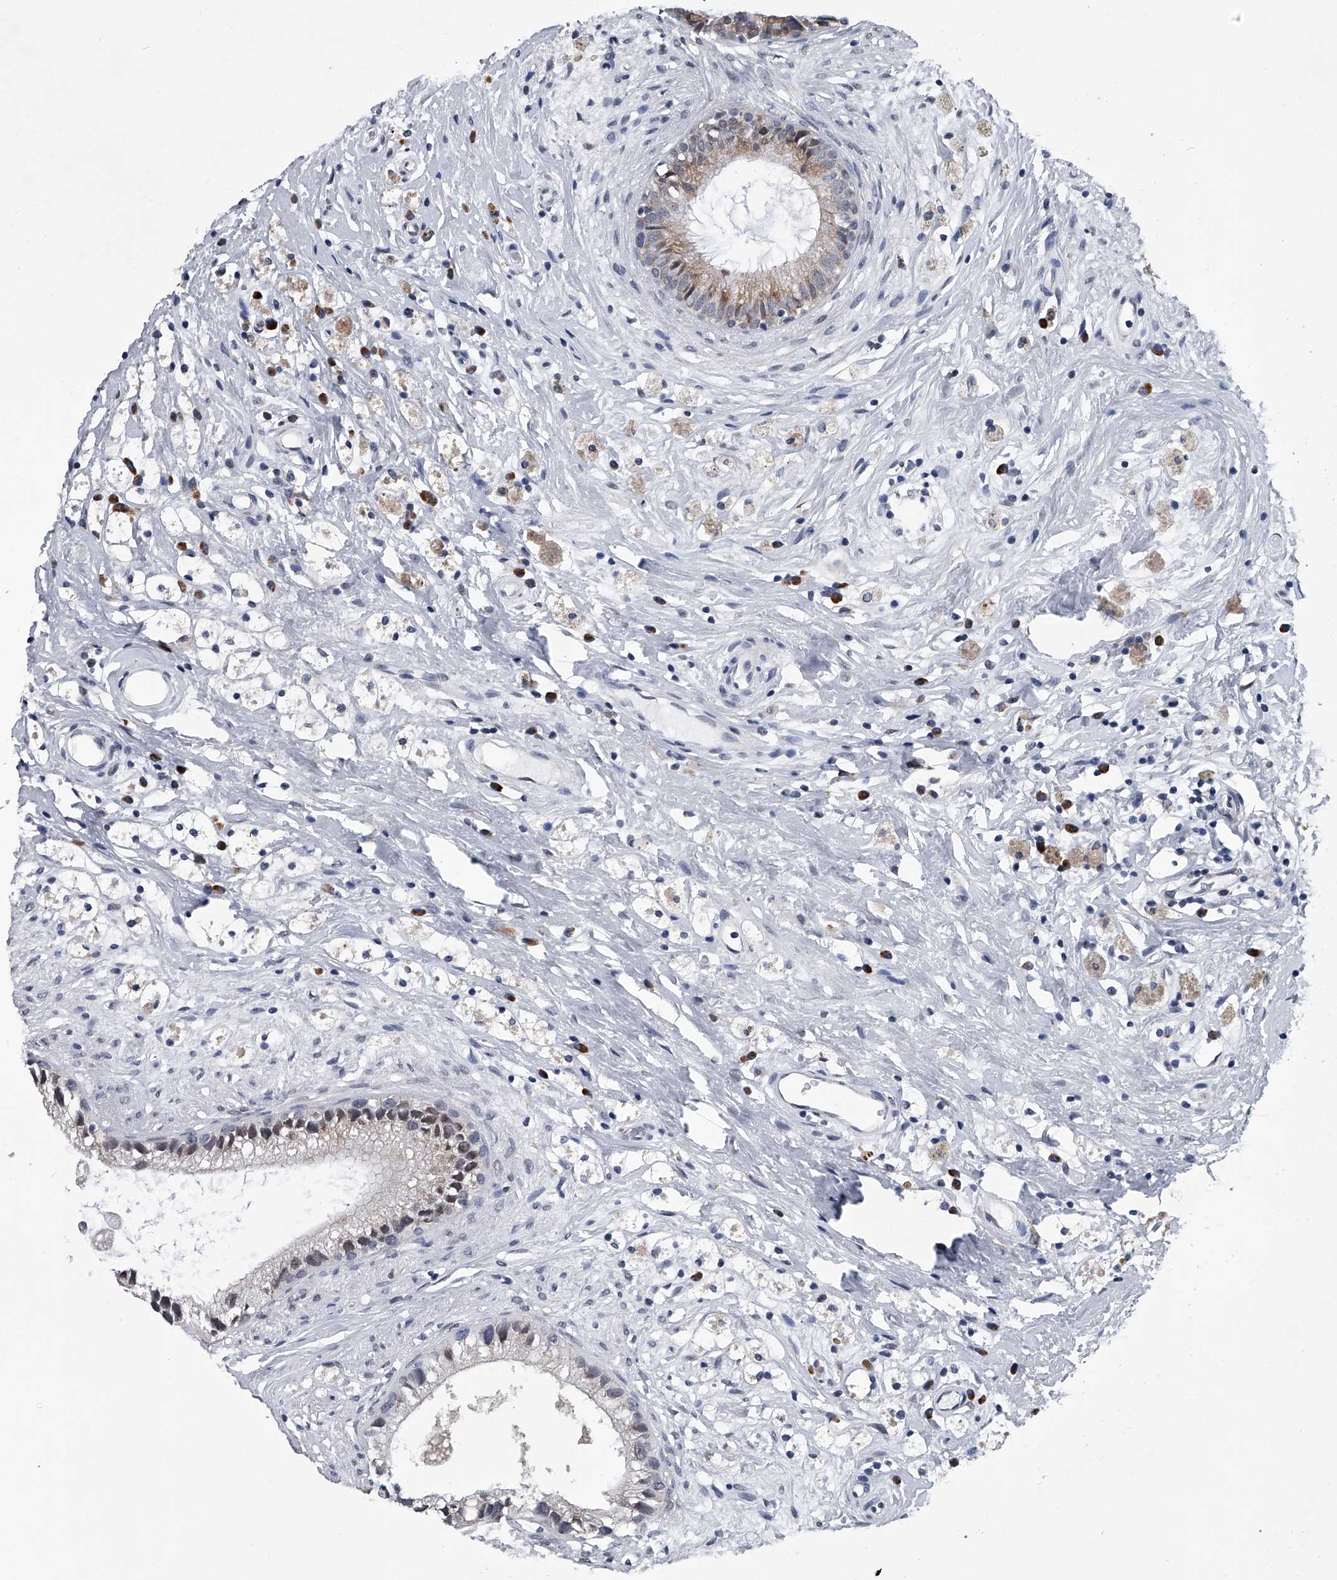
{"staining": {"intensity": "moderate", "quantity": "<25%", "location": "cytoplasmic/membranous,nuclear"}, "tissue": "epididymis", "cell_type": "Glandular cells", "image_type": "normal", "snomed": [{"axis": "morphology", "description": "Normal tissue, NOS"}, {"axis": "topography", "description": "Epididymis"}], "caption": "Protein analysis of unremarkable epididymis reveals moderate cytoplasmic/membranous,nuclear staining in approximately <25% of glandular cells.", "gene": "PPP2R5D", "patient": {"sex": "male", "age": 80}}